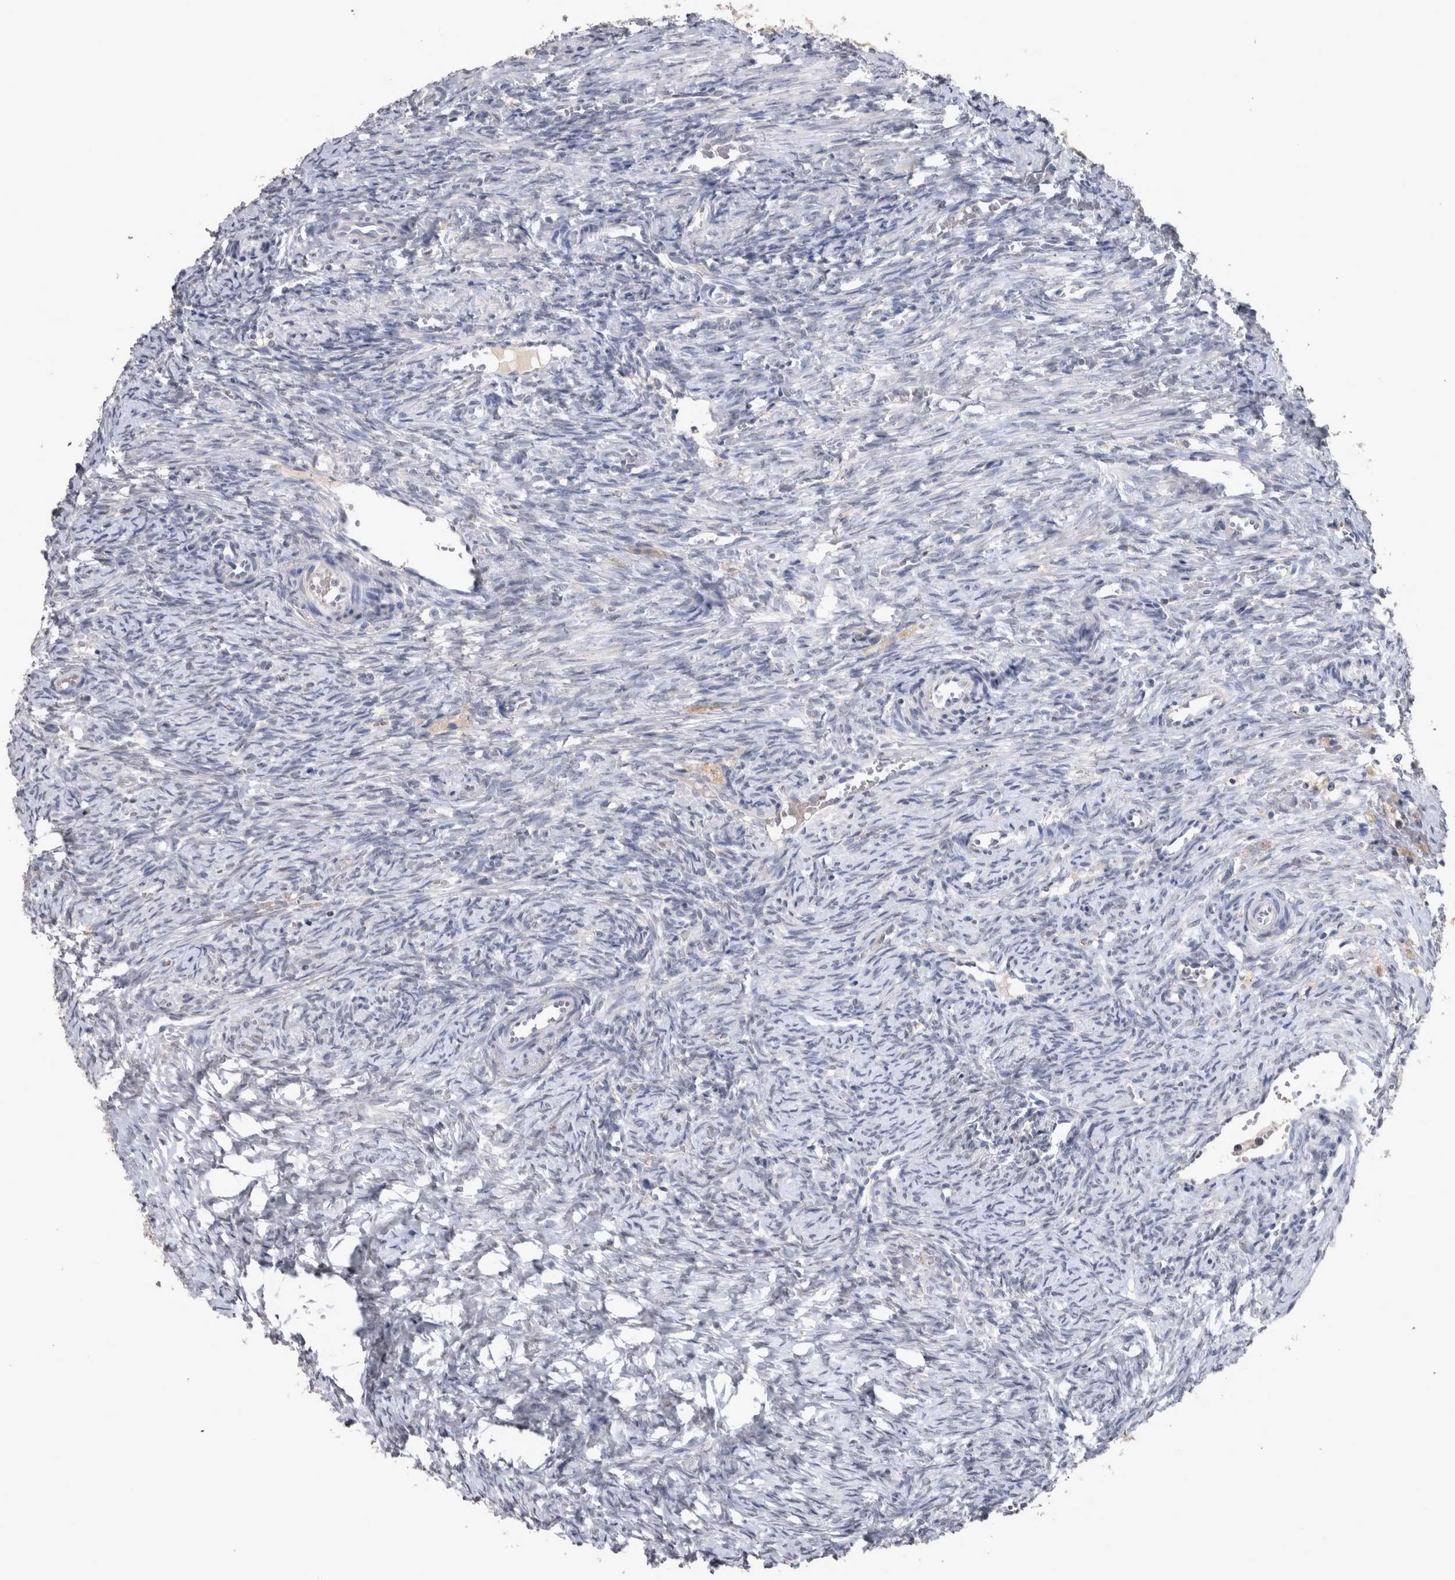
{"staining": {"intensity": "strong", "quantity": ">75%", "location": "cytoplasmic/membranous"}, "tissue": "ovary", "cell_type": "Follicle cells", "image_type": "normal", "snomed": [{"axis": "morphology", "description": "Normal tissue, NOS"}, {"axis": "topography", "description": "Ovary"}], "caption": "Immunohistochemistry (DAB (3,3'-diaminobenzidine)) staining of benign human ovary exhibits strong cytoplasmic/membranous protein positivity in about >75% of follicle cells.", "gene": "WNT7A", "patient": {"sex": "female", "age": 41}}